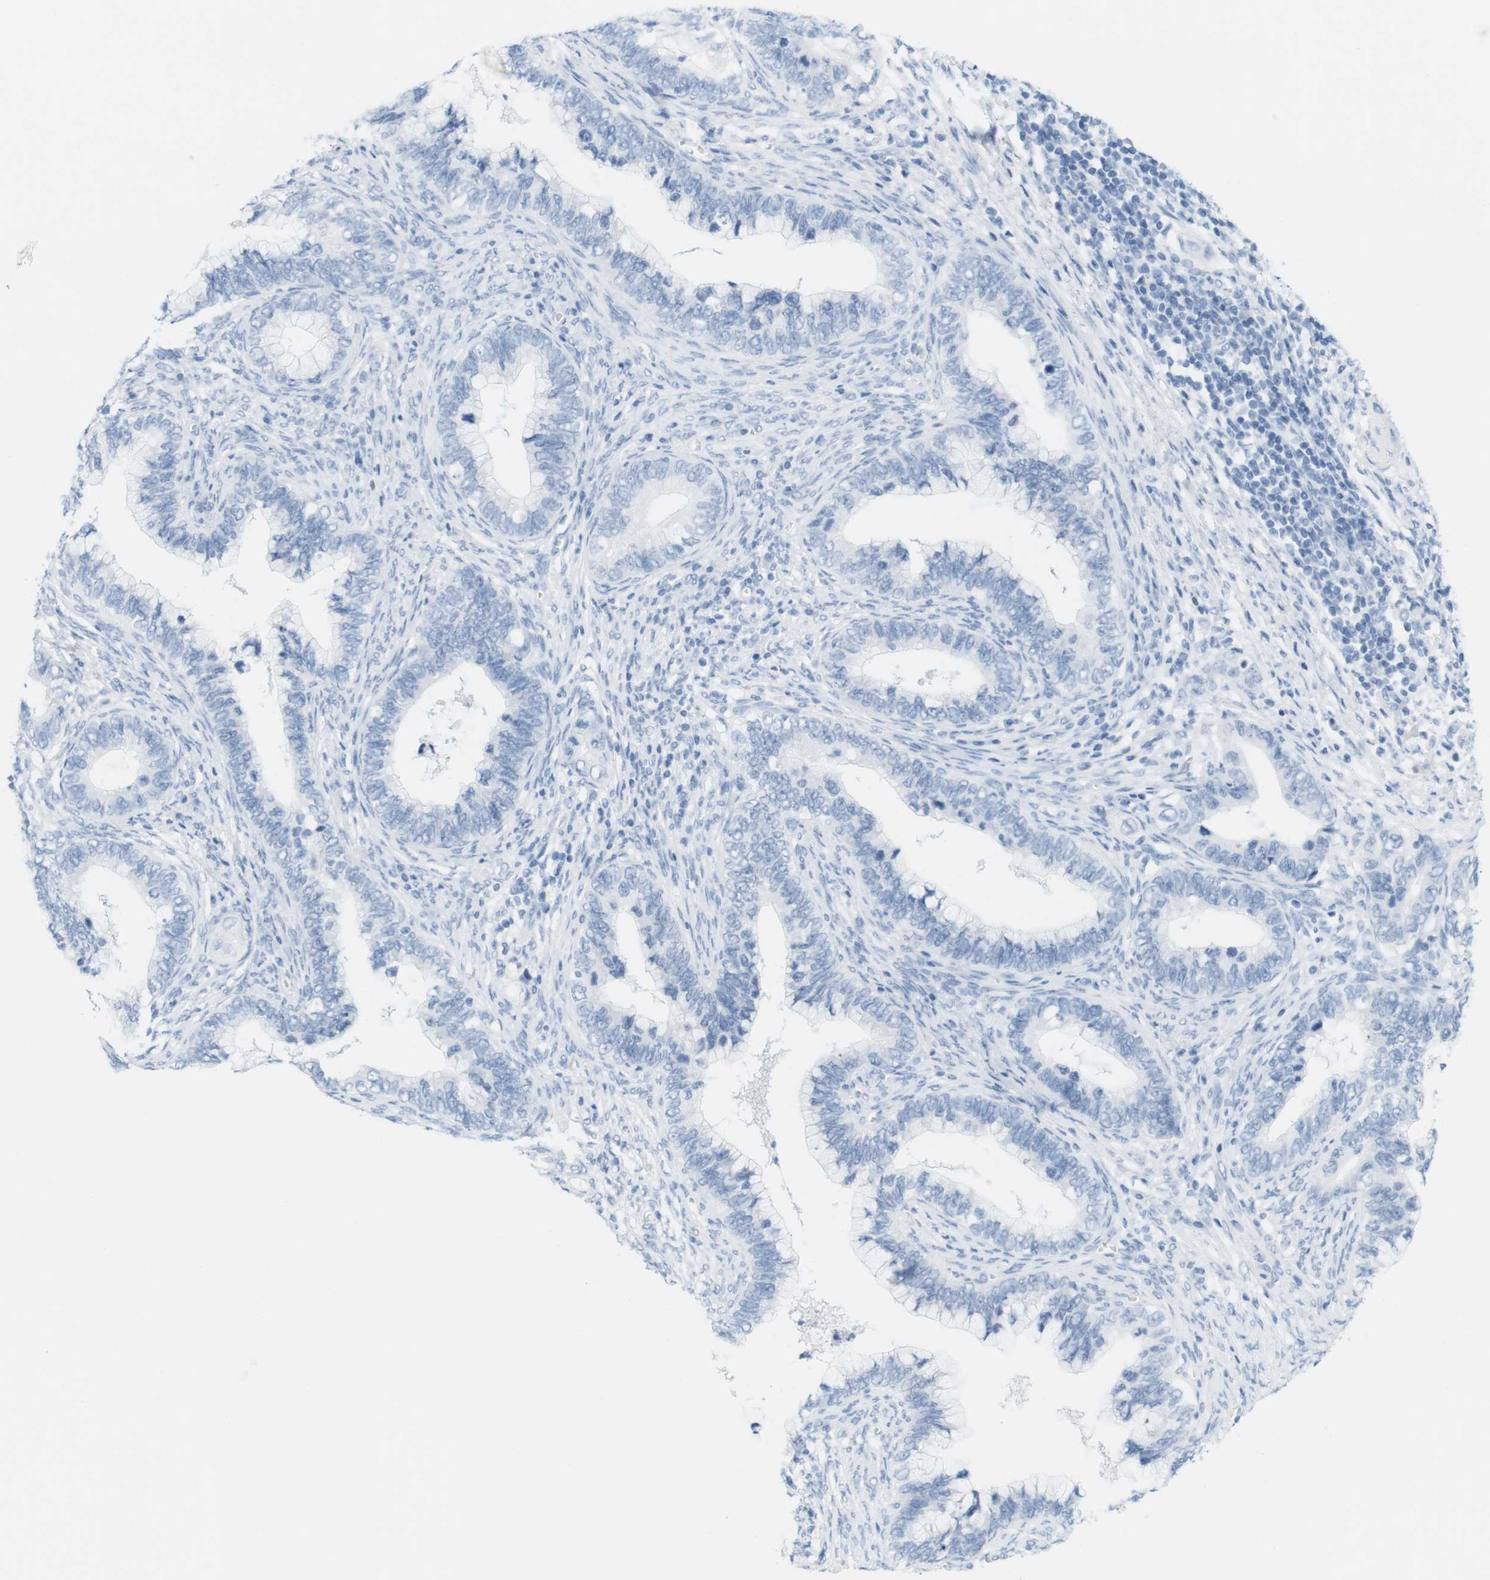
{"staining": {"intensity": "negative", "quantity": "none", "location": "none"}, "tissue": "cervical cancer", "cell_type": "Tumor cells", "image_type": "cancer", "snomed": [{"axis": "morphology", "description": "Adenocarcinoma, NOS"}, {"axis": "topography", "description": "Cervix"}], "caption": "Tumor cells are negative for brown protein staining in adenocarcinoma (cervical).", "gene": "TNNT2", "patient": {"sex": "female", "age": 44}}